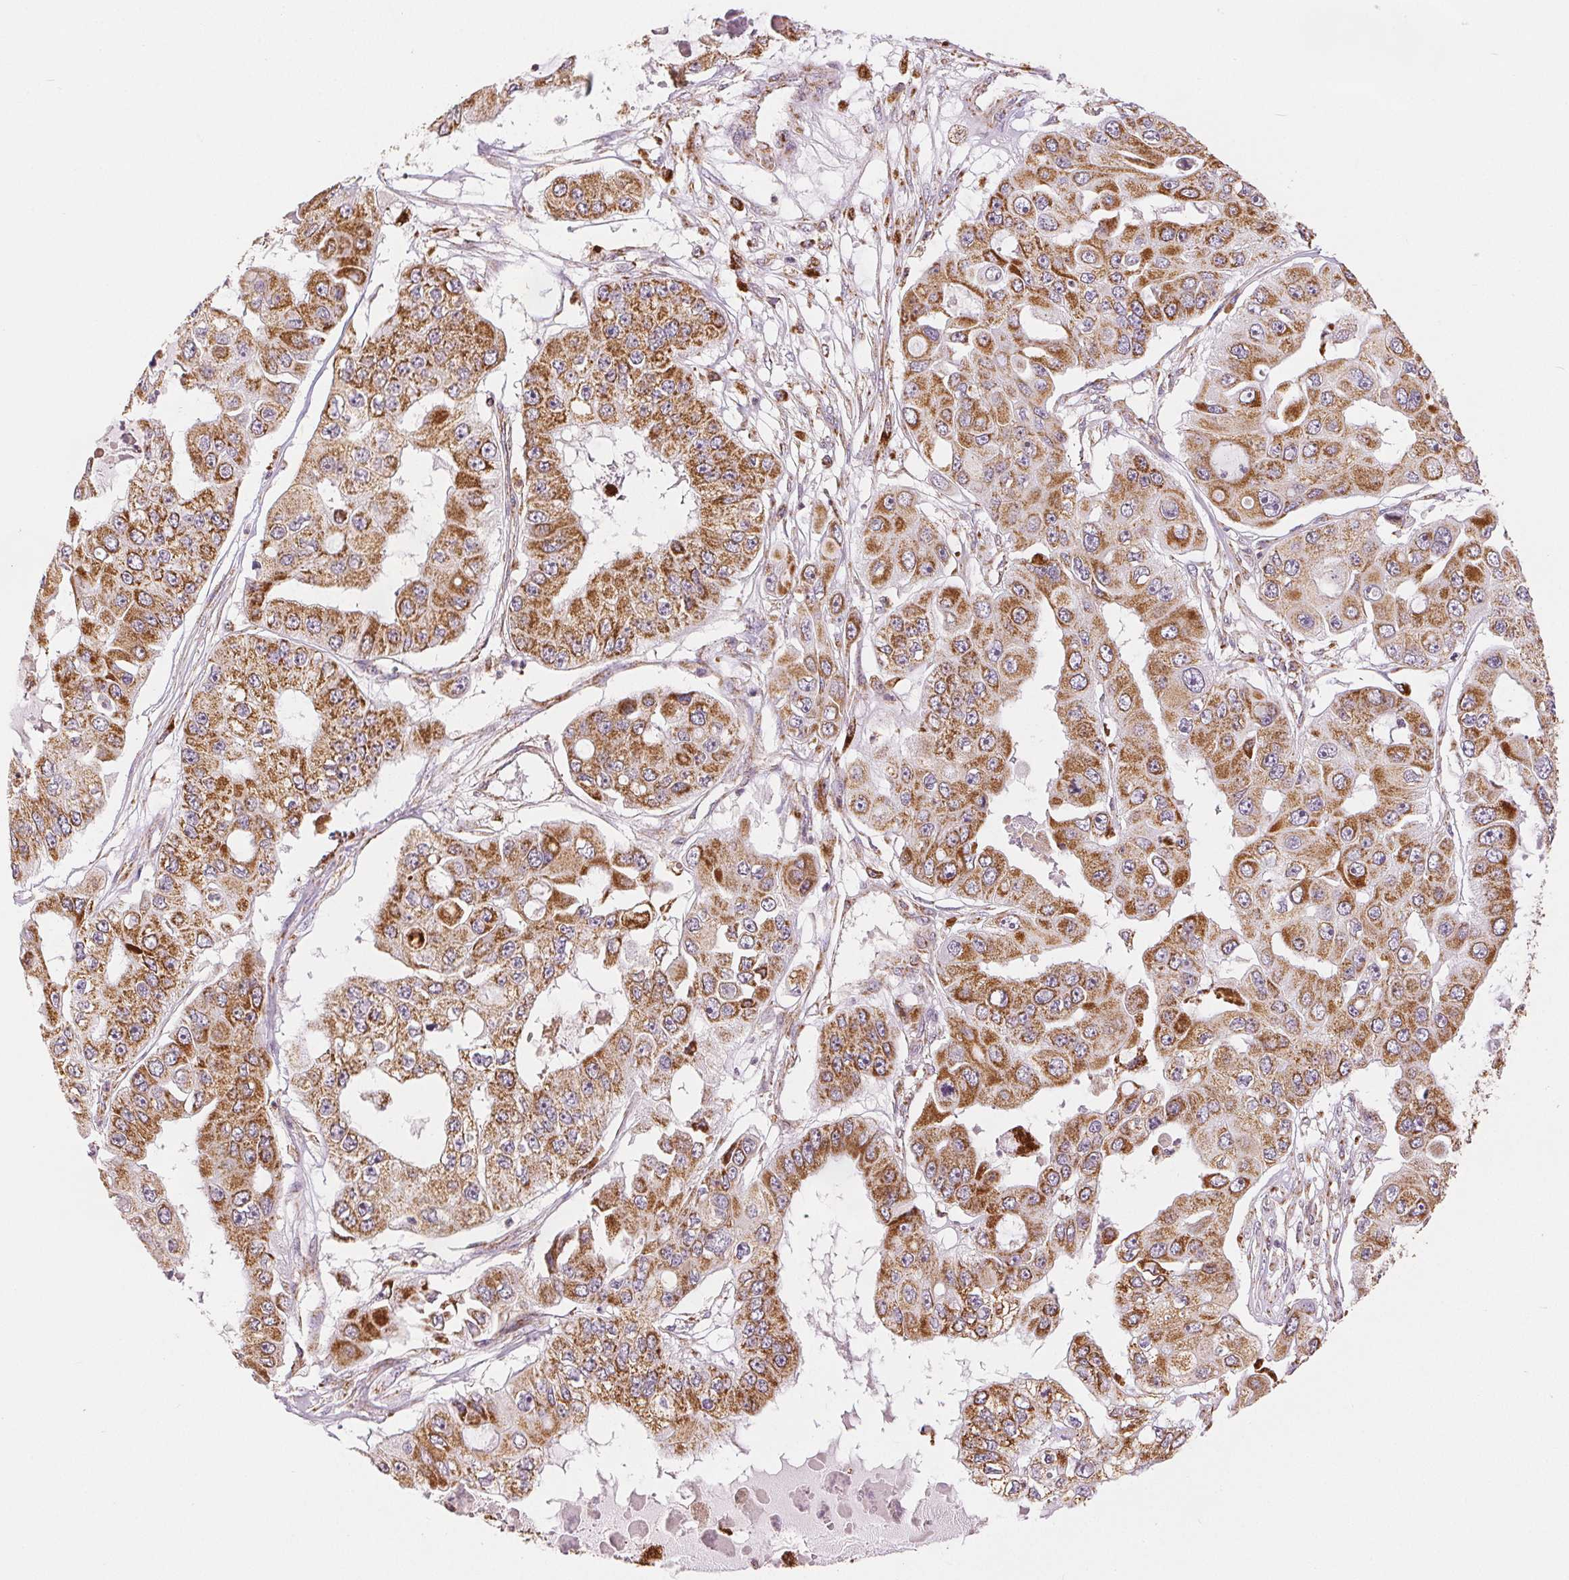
{"staining": {"intensity": "moderate", "quantity": ">75%", "location": "cytoplasmic/membranous"}, "tissue": "ovarian cancer", "cell_type": "Tumor cells", "image_type": "cancer", "snomed": [{"axis": "morphology", "description": "Cystadenocarcinoma, serous, NOS"}, {"axis": "topography", "description": "Ovary"}], "caption": "This is a histology image of immunohistochemistry staining of serous cystadenocarcinoma (ovarian), which shows moderate expression in the cytoplasmic/membranous of tumor cells.", "gene": "SDHB", "patient": {"sex": "female", "age": 56}}